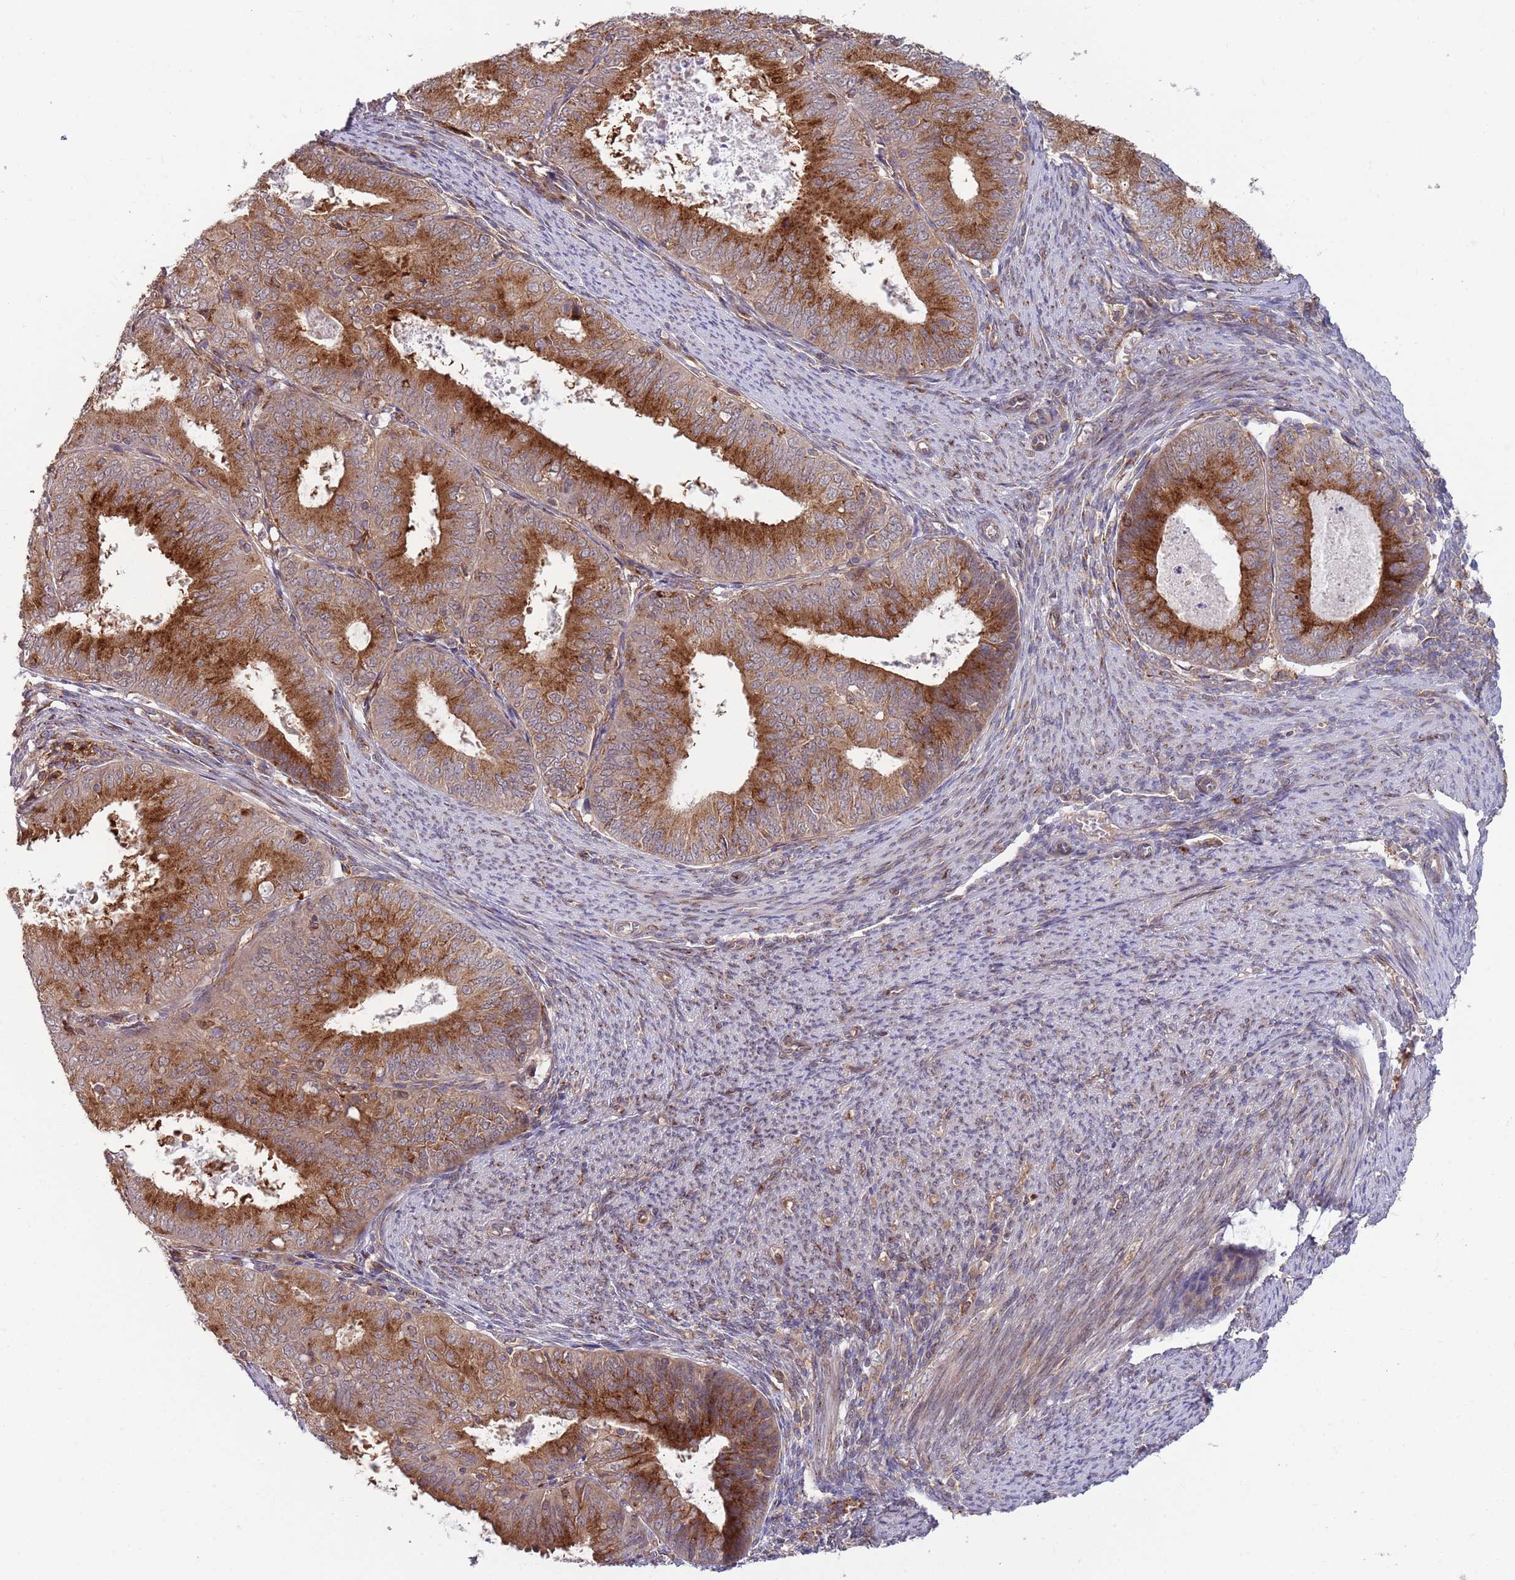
{"staining": {"intensity": "strong", "quantity": ">75%", "location": "cytoplasmic/membranous"}, "tissue": "endometrial cancer", "cell_type": "Tumor cells", "image_type": "cancer", "snomed": [{"axis": "morphology", "description": "Adenocarcinoma, NOS"}, {"axis": "topography", "description": "Endometrium"}], "caption": "Endometrial adenocarcinoma stained for a protein exhibits strong cytoplasmic/membranous positivity in tumor cells.", "gene": "BTBD7", "patient": {"sex": "female", "age": 57}}